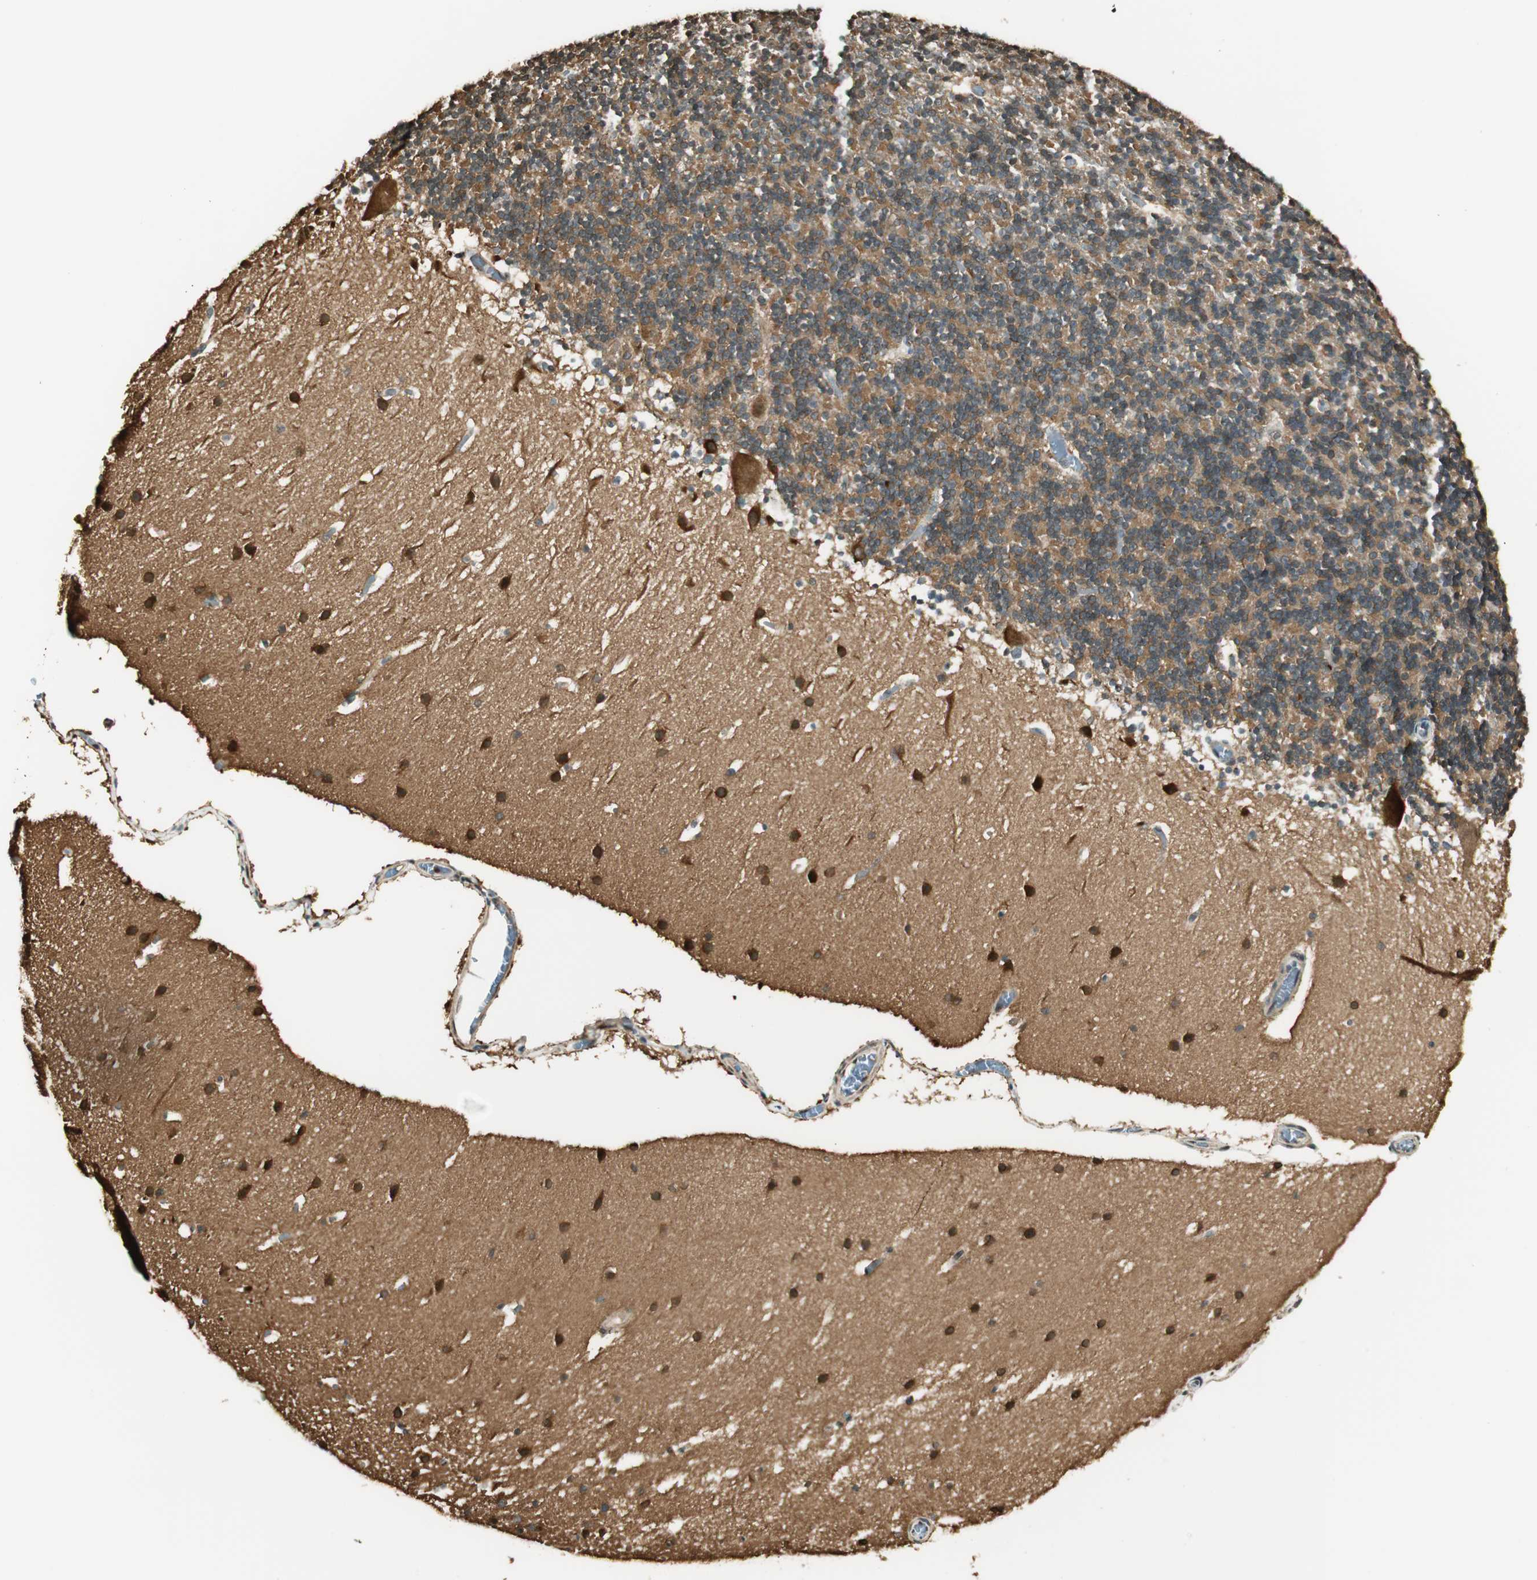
{"staining": {"intensity": "strong", "quantity": ">75%", "location": "cytoplasmic/membranous"}, "tissue": "cerebellum", "cell_type": "Cells in granular layer", "image_type": "normal", "snomed": [{"axis": "morphology", "description": "Normal tissue, NOS"}, {"axis": "topography", "description": "Cerebellum"}], "caption": "Cells in granular layer exhibit high levels of strong cytoplasmic/membranous positivity in approximately >75% of cells in benign human cerebellum.", "gene": "ENSG00000268870", "patient": {"sex": "male", "age": 45}}